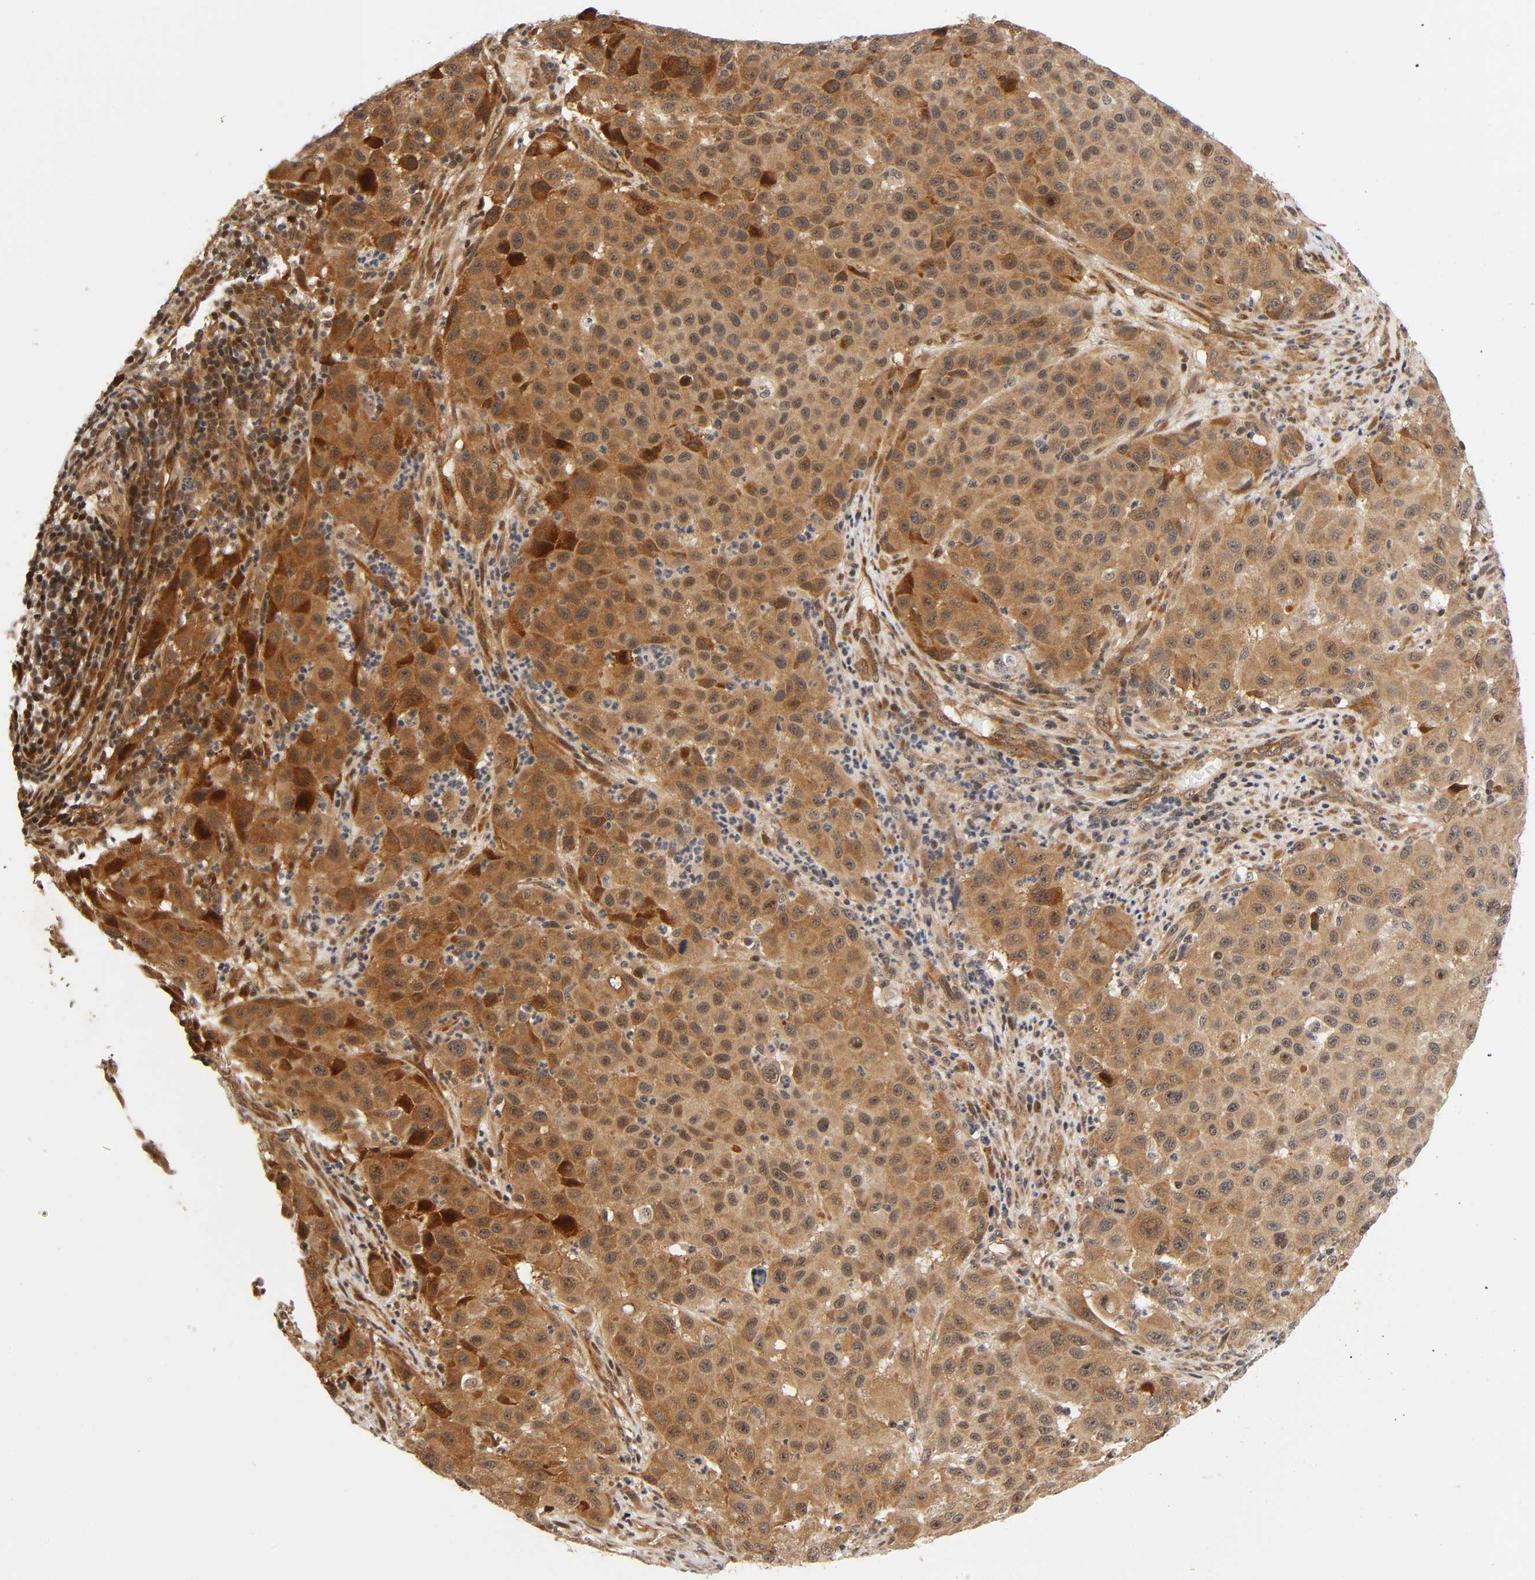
{"staining": {"intensity": "moderate", "quantity": ">75%", "location": "cytoplasmic/membranous,nuclear"}, "tissue": "melanoma", "cell_type": "Tumor cells", "image_type": "cancer", "snomed": [{"axis": "morphology", "description": "Malignant melanoma, Metastatic site"}, {"axis": "topography", "description": "Lymph node"}], "caption": "Immunohistochemistry (IHC) (DAB) staining of human malignant melanoma (metastatic site) demonstrates moderate cytoplasmic/membranous and nuclear protein positivity in about >75% of tumor cells.", "gene": "IQCJ-SCHIP1", "patient": {"sex": "male", "age": 61}}